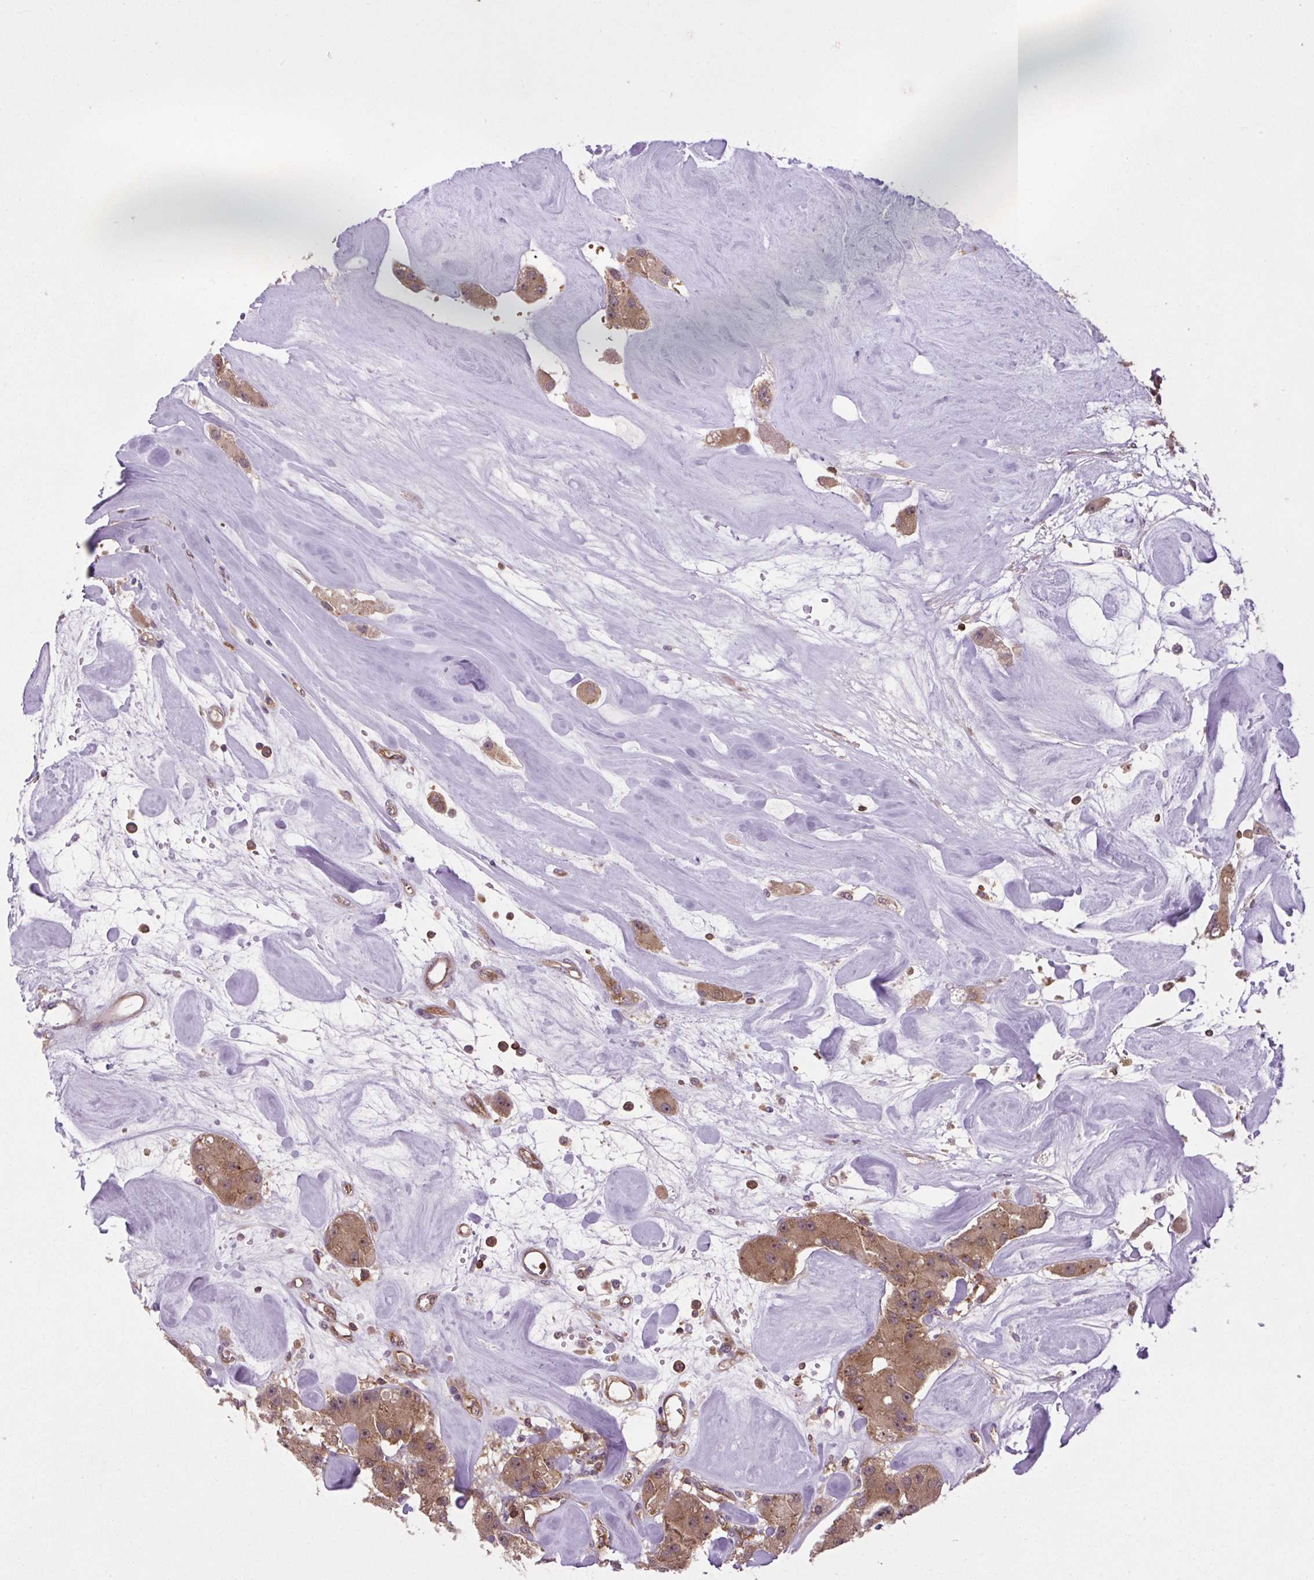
{"staining": {"intensity": "moderate", "quantity": ">75%", "location": "cytoplasmic/membranous"}, "tissue": "carcinoid", "cell_type": "Tumor cells", "image_type": "cancer", "snomed": [{"axis": "morphology", "description": "Carcinoid, malignant, NOS"}, {"axis": "topography", "description": "Pancreas"}], "caption": "There is medium levels of moderate cytoplasmic/membranous positivity in tumor cells of carcinoid, as demonstrated by immunohistochemical staining (brown color).", "gene": "PLCG1", "patient": {"sex": "male", "age": 41}}